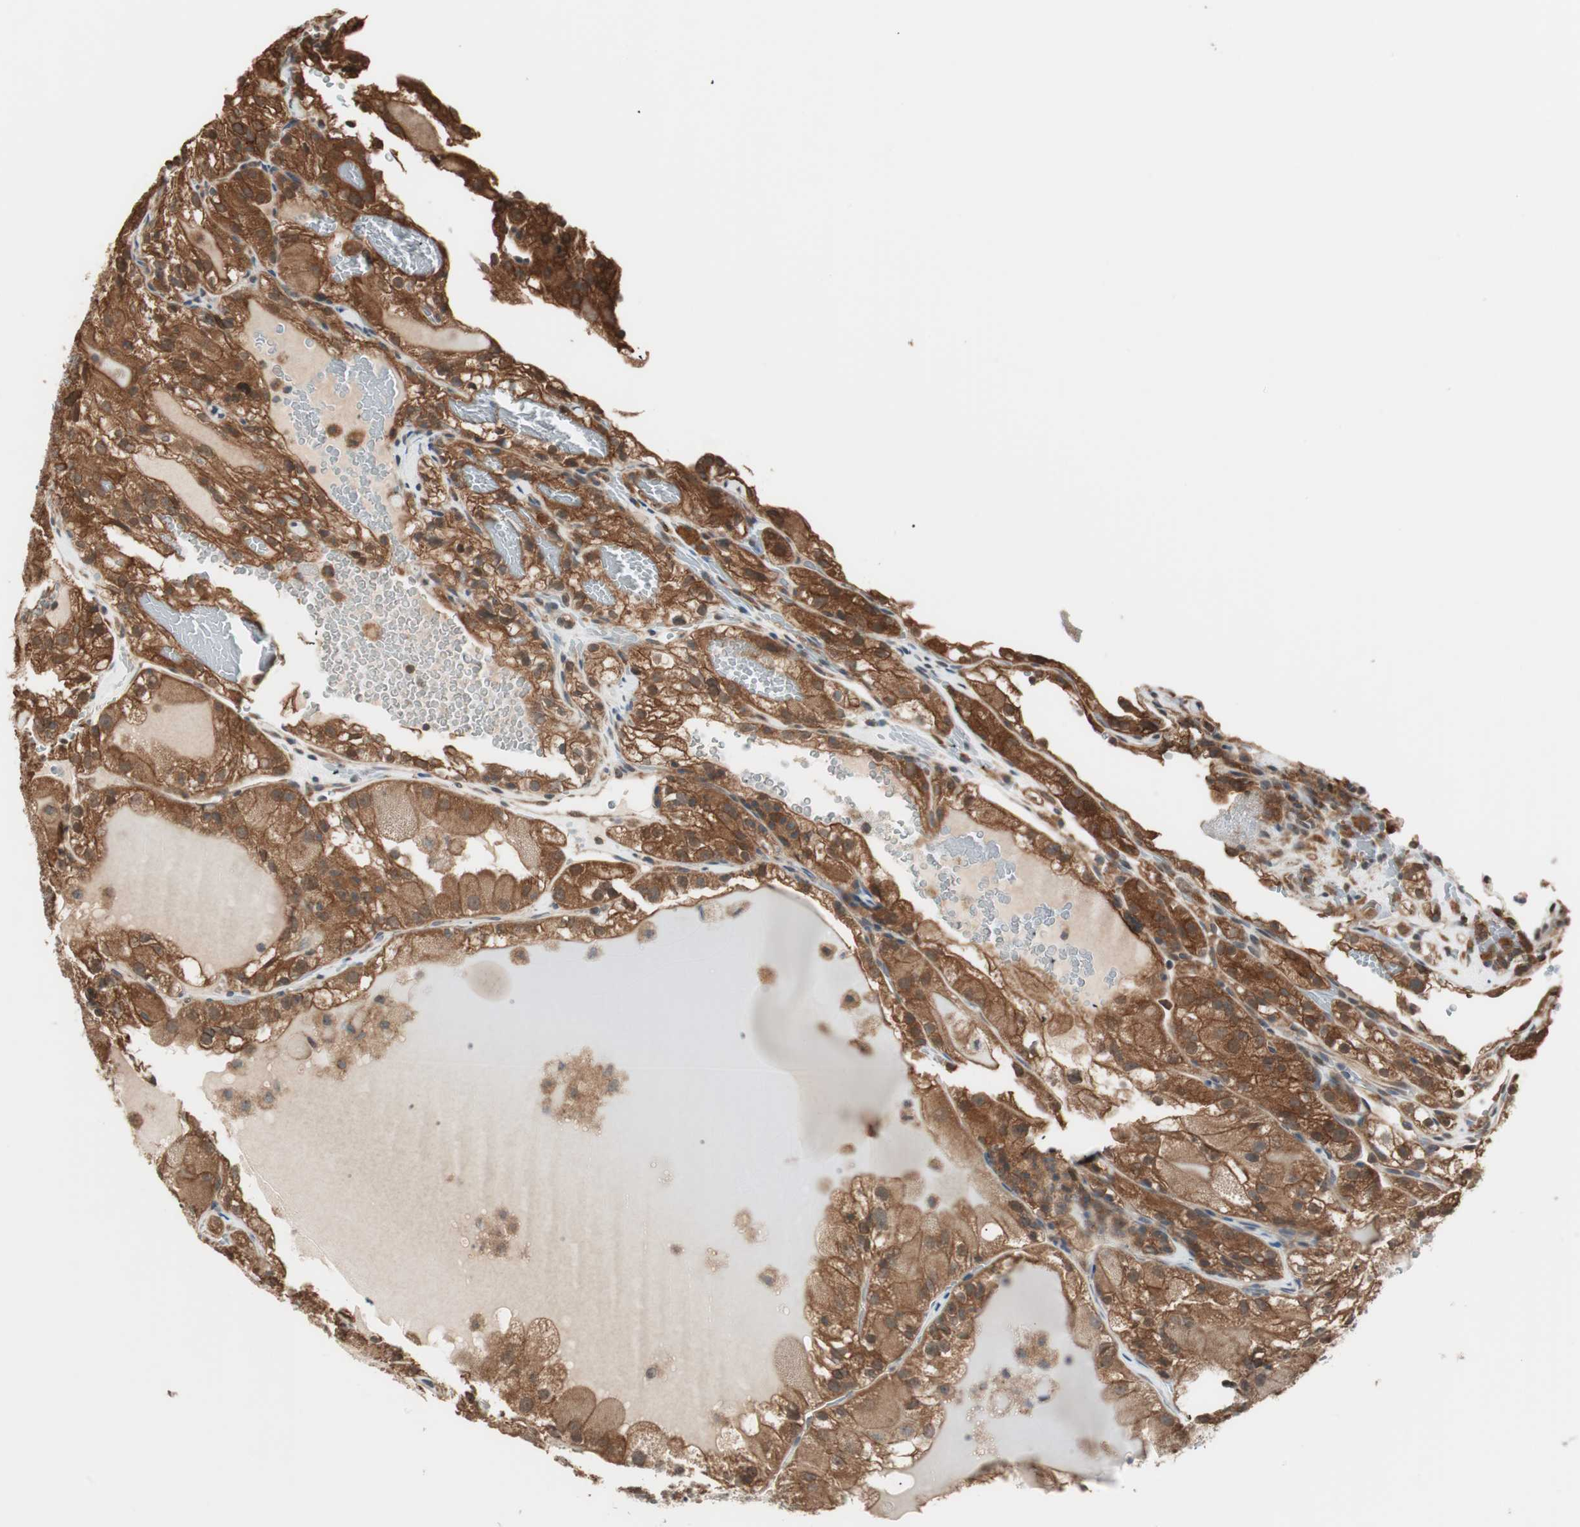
{"staining": {"intensity": "strong", "quantity": ">75%", "location": "cytoplasmic/membranous"}, "tissue": "renal cancer", "cell_type": "Tumor cells", "image_type": "cancer", "snomed": [{"axis": "morphology", "description": "Normal tissue, NOS"}, {"axis": "morphology", "description": "Adenocarcinoma, NOS"}, {"axis": "topography", "description": "Kidney"}], "caption": "Immunohistochemistry (IHC) of renal cancer (adenocarcinoma) displays high levels of strong cytoplasmic/membranous positivity in approximately >75% of tumor cells.", "gene": "FBXO5", "patient": {"sex": "male", "age": 61}}